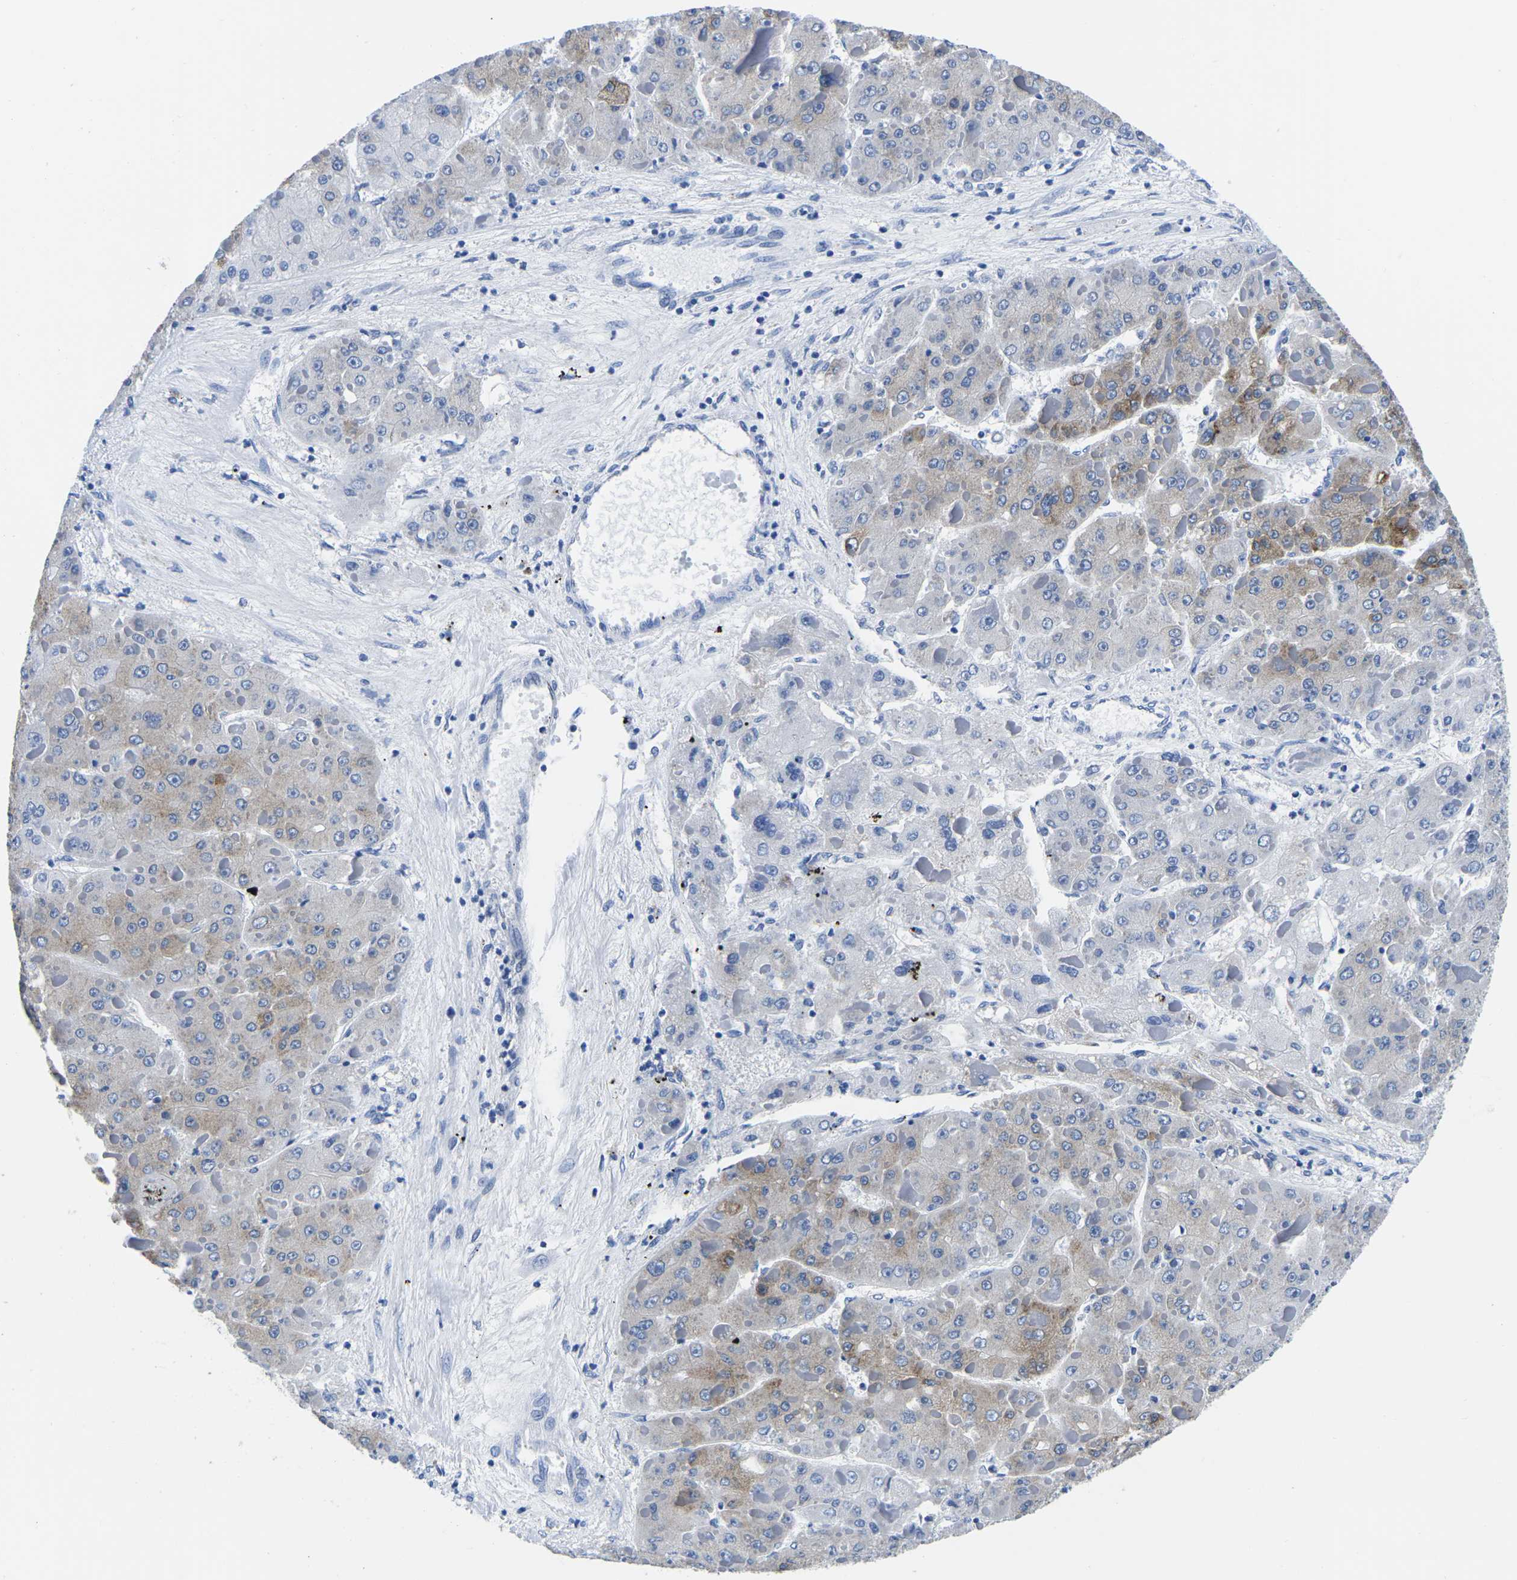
{"staining": {"intensity": "moderate", "quantity": "<25%", "location": "cytoplasmic/membranous"}, "tissue": "liver cancer", "cell_type": "Tumor cells", "image_type": "cancer", "snomed": [{"axis": "morphology", "description": "Carcinoma, Hepatocellular, NOS"}, {"axis": "topography", "description": "Liver"}], "caption": "Approximately <25% of tumor cells in human hepatocellular carcinoma (liver) show moderate cytoplasmic/membranous protein positivity as visualized by brown immunohistochemical staining.", "gene": "CYP1A2", "patient": {"sex": "female", "age": 73}}